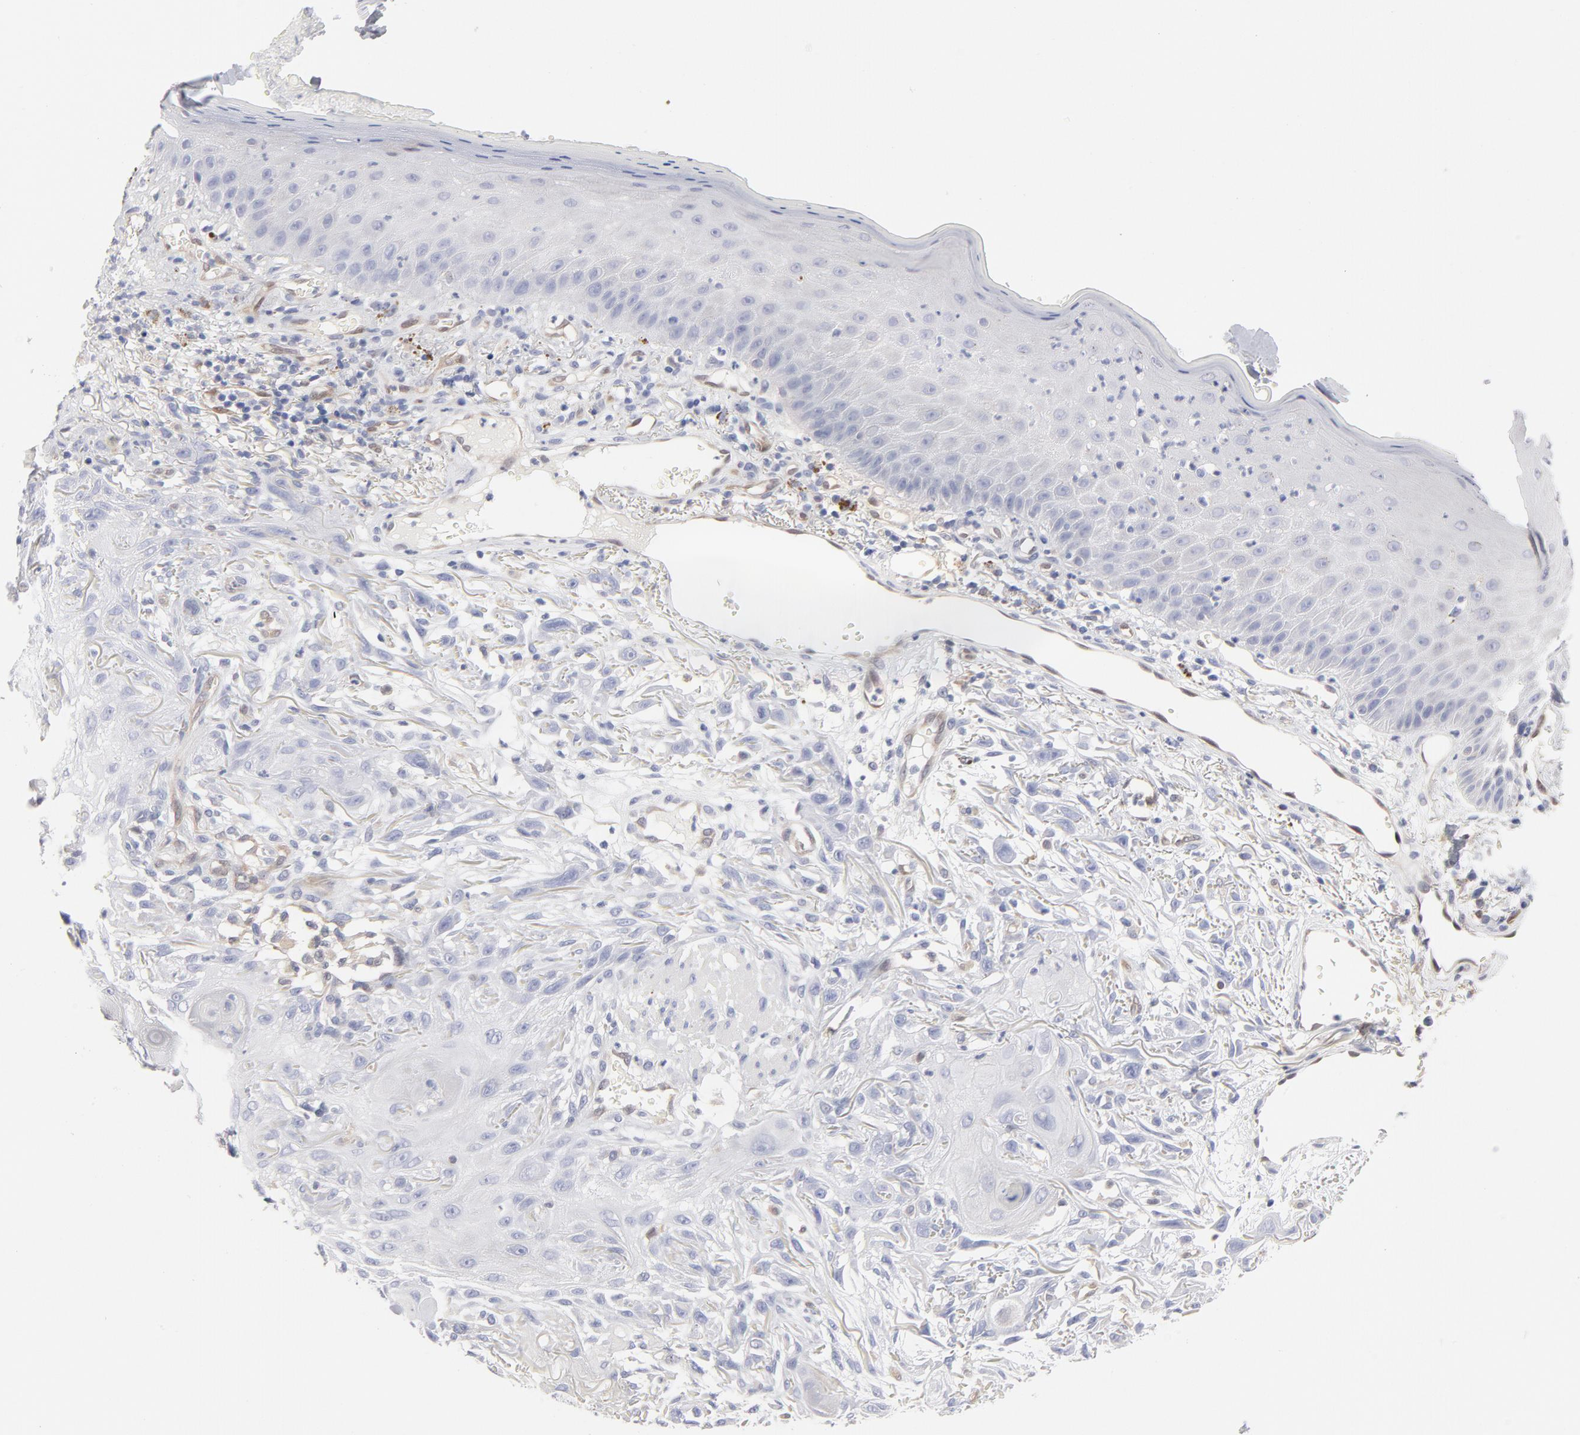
{"staining": {"intensity": "negative", "quantity": "none", "location": "none"}, "tissue": "skin cancer", "cell_type": "Tumor cells", "image_type": "cancer", "snomed": [{"axis": "morphology", "description": "Squamous cell carcinoma, NOS"}, {"axis": "topography", "description": "Skin"}], "caption": "IHC of squamous cell carcinoma (skin) demonstrates no expression in tumor cells.", "gene": "ARRB1", "patient": {"sex": "female", "age": 59}}